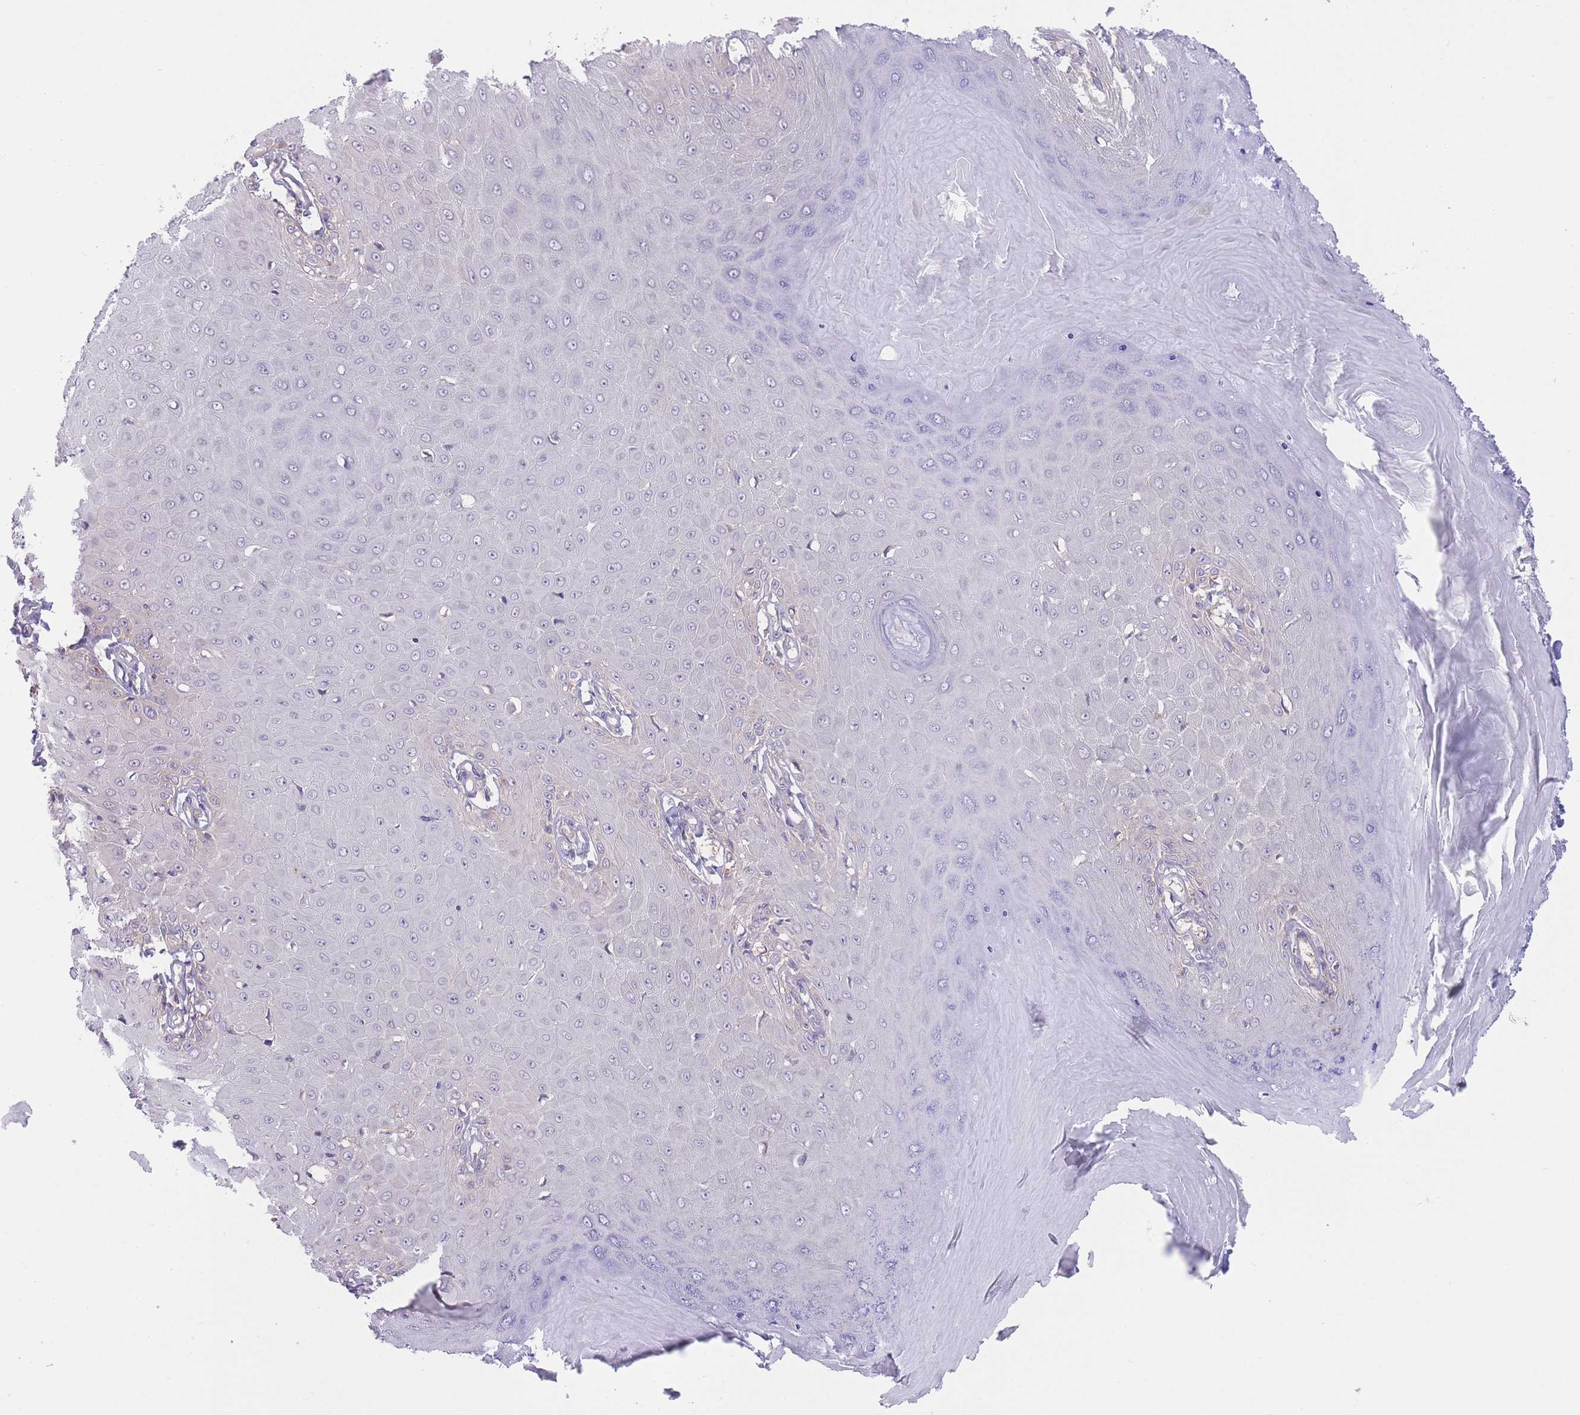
{"staining": {"intensity": "negative", "quantity": "none", "location": "none"}, "tissue": "skin cancer", "cell_type": "Tumor cells", "image_type": "cancer", "snomed": [{"axis": "morphology", "description": "Squamous cell carcinoma, NOS"}, {"axis": "topography", "description": "Skin"}], "caption": "Immunohistochemical staining of human skin squamous cell carcinoma reveals no significant positivity in tumor cells.", "gene": "PFDN6", "patient": {"sex": "male", "age": 70}}